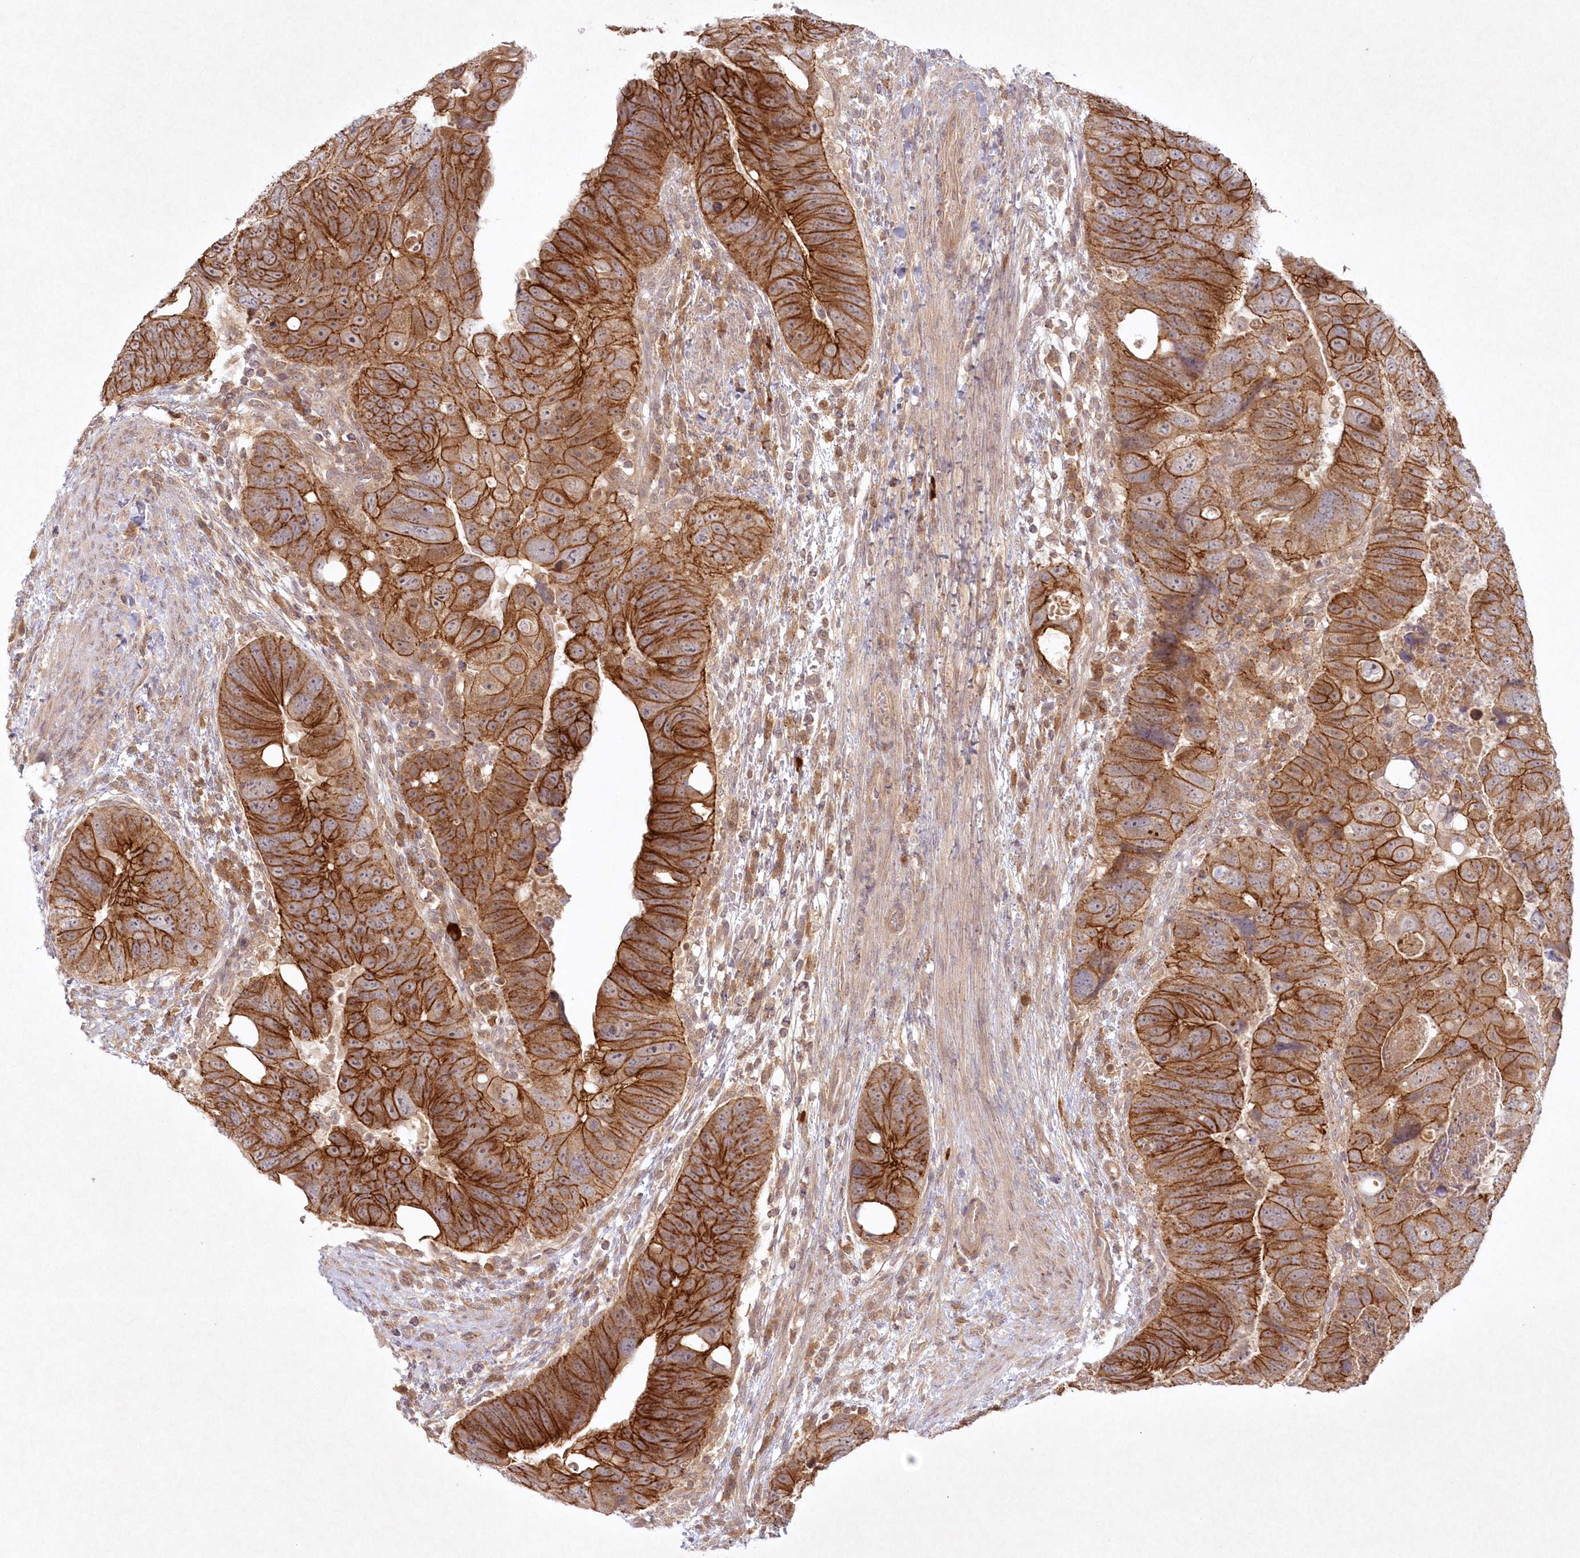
{"staining": {"intensity": "strong", "quantity": ">75%", "location": "cytoplasmic/membranous"}, "tissue": "colorectal cancer", "cell_type": "Tumor cells", "image_type": "cancer", "snomed": [{"axis": "morphology", "description": "Adenocarcinoma, NOS"}, {"axis": "topography", "description": "Rectum"}], "caption": "DAB immunohistochemical staining of human adenocarcinoma (colorectal) displays strong cytoplasmic/membranous protein positivity in about >75% of tumor cells. The protein is stained brown, and the nuclei are stained in blue (DAB (3,3'-diaminobenzidine) IHC with brightfield microscopy, high magnification).", "gene": "TOGARAM2", "patient": {"sex": "male", "age": 59}}